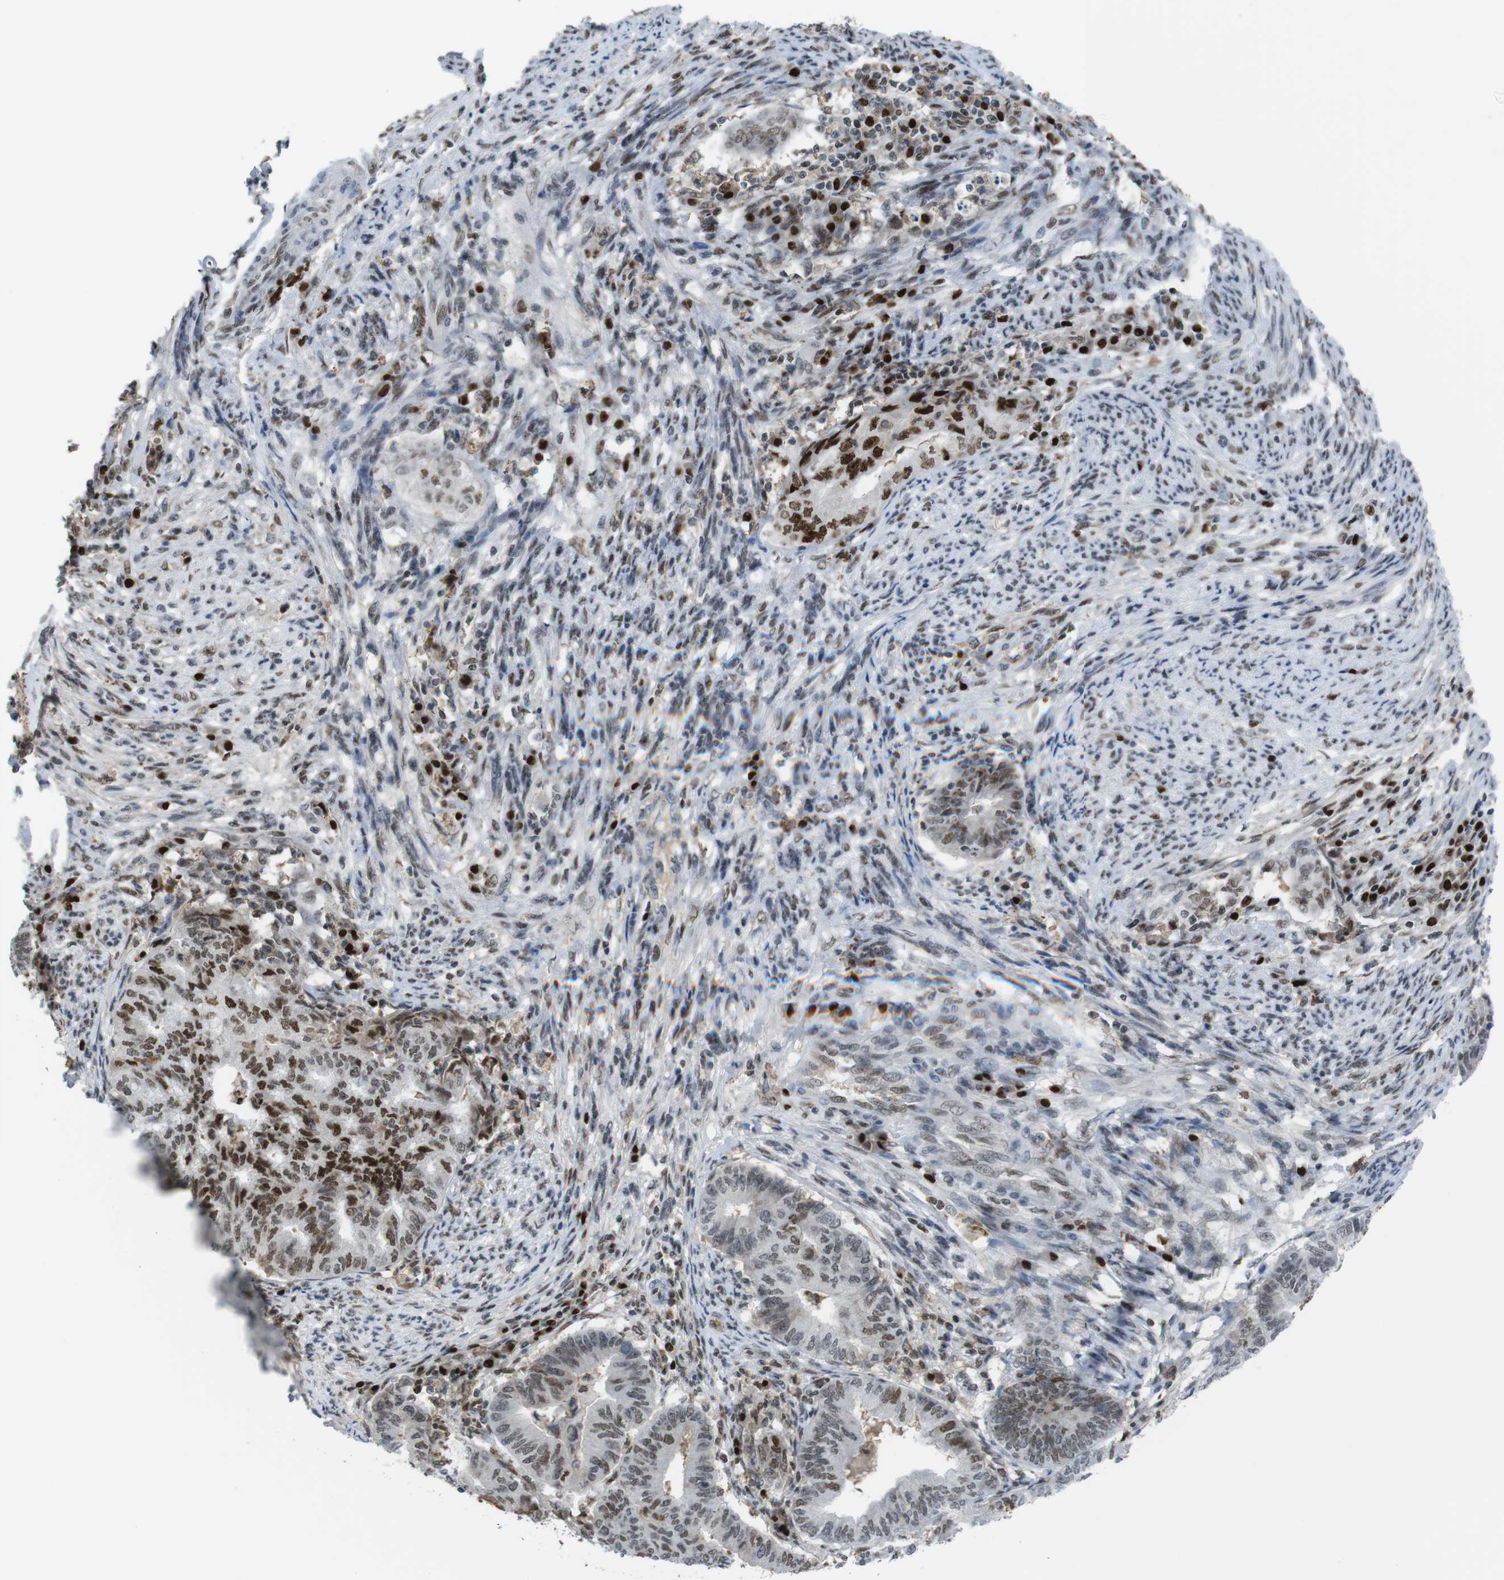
{"staining": {"intensity": "strong", "quantity": ">75%", "location": "nuclear"}, "tissue": "endometrial cancer", "cell_type": "Tumor cells", "image_type": "cancer", "snomed": [{"axis": "morphology", "description": "Adenocarcinoma, NOS"}, {"axis": "topography", "description": "Endometrium"}], "caption": "Immunohistochemical staining of human endometrial cancer exhibits high levels of strong nuclear protein staining in about >75% of tumor cells.", "gene": "SUB1", "patient": {"sex": "female", "age": 79}}